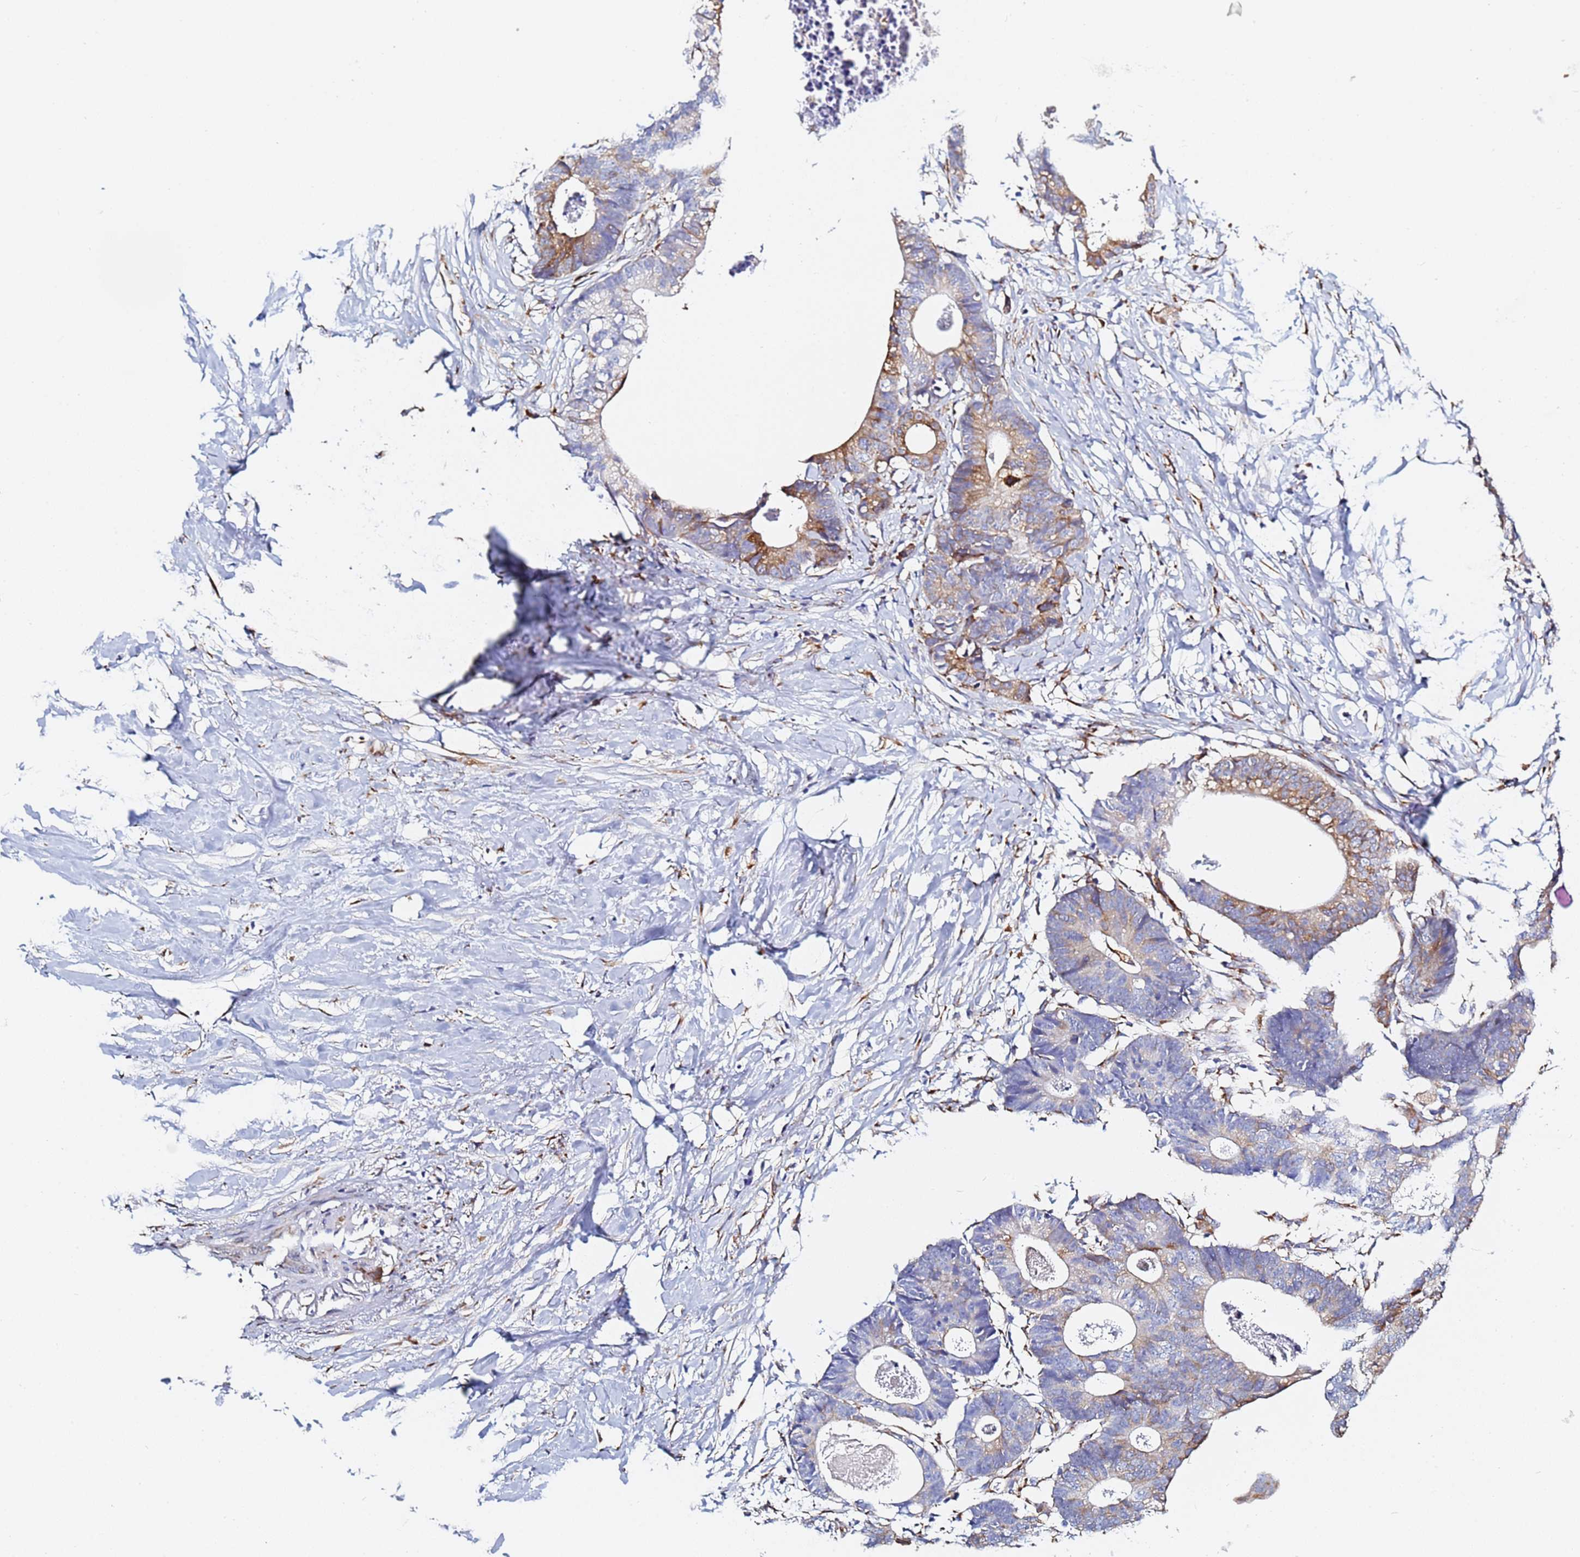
{"staining": {"intensity": "moderate", "quantity": "25%-75%", "location": "cytoplasmic/membranous"}, "tissue": "colorectal cancer", "cell_type": "Tumor cells", "image_type": "cancer", "snomed": [{"axis": "morphology", "description": "Adenocarcinoma, NOS"}, {"axis": "topography", "description": "Colon"}], "caption": "Colorectal cancer (adenocarcinoma) tissue reveals moderate cytoplasmic/membranous expression in approximately 25%-75% of tumor cells", "gene": "GDAP2", "patient": {"sex": "female", "age": 57}}